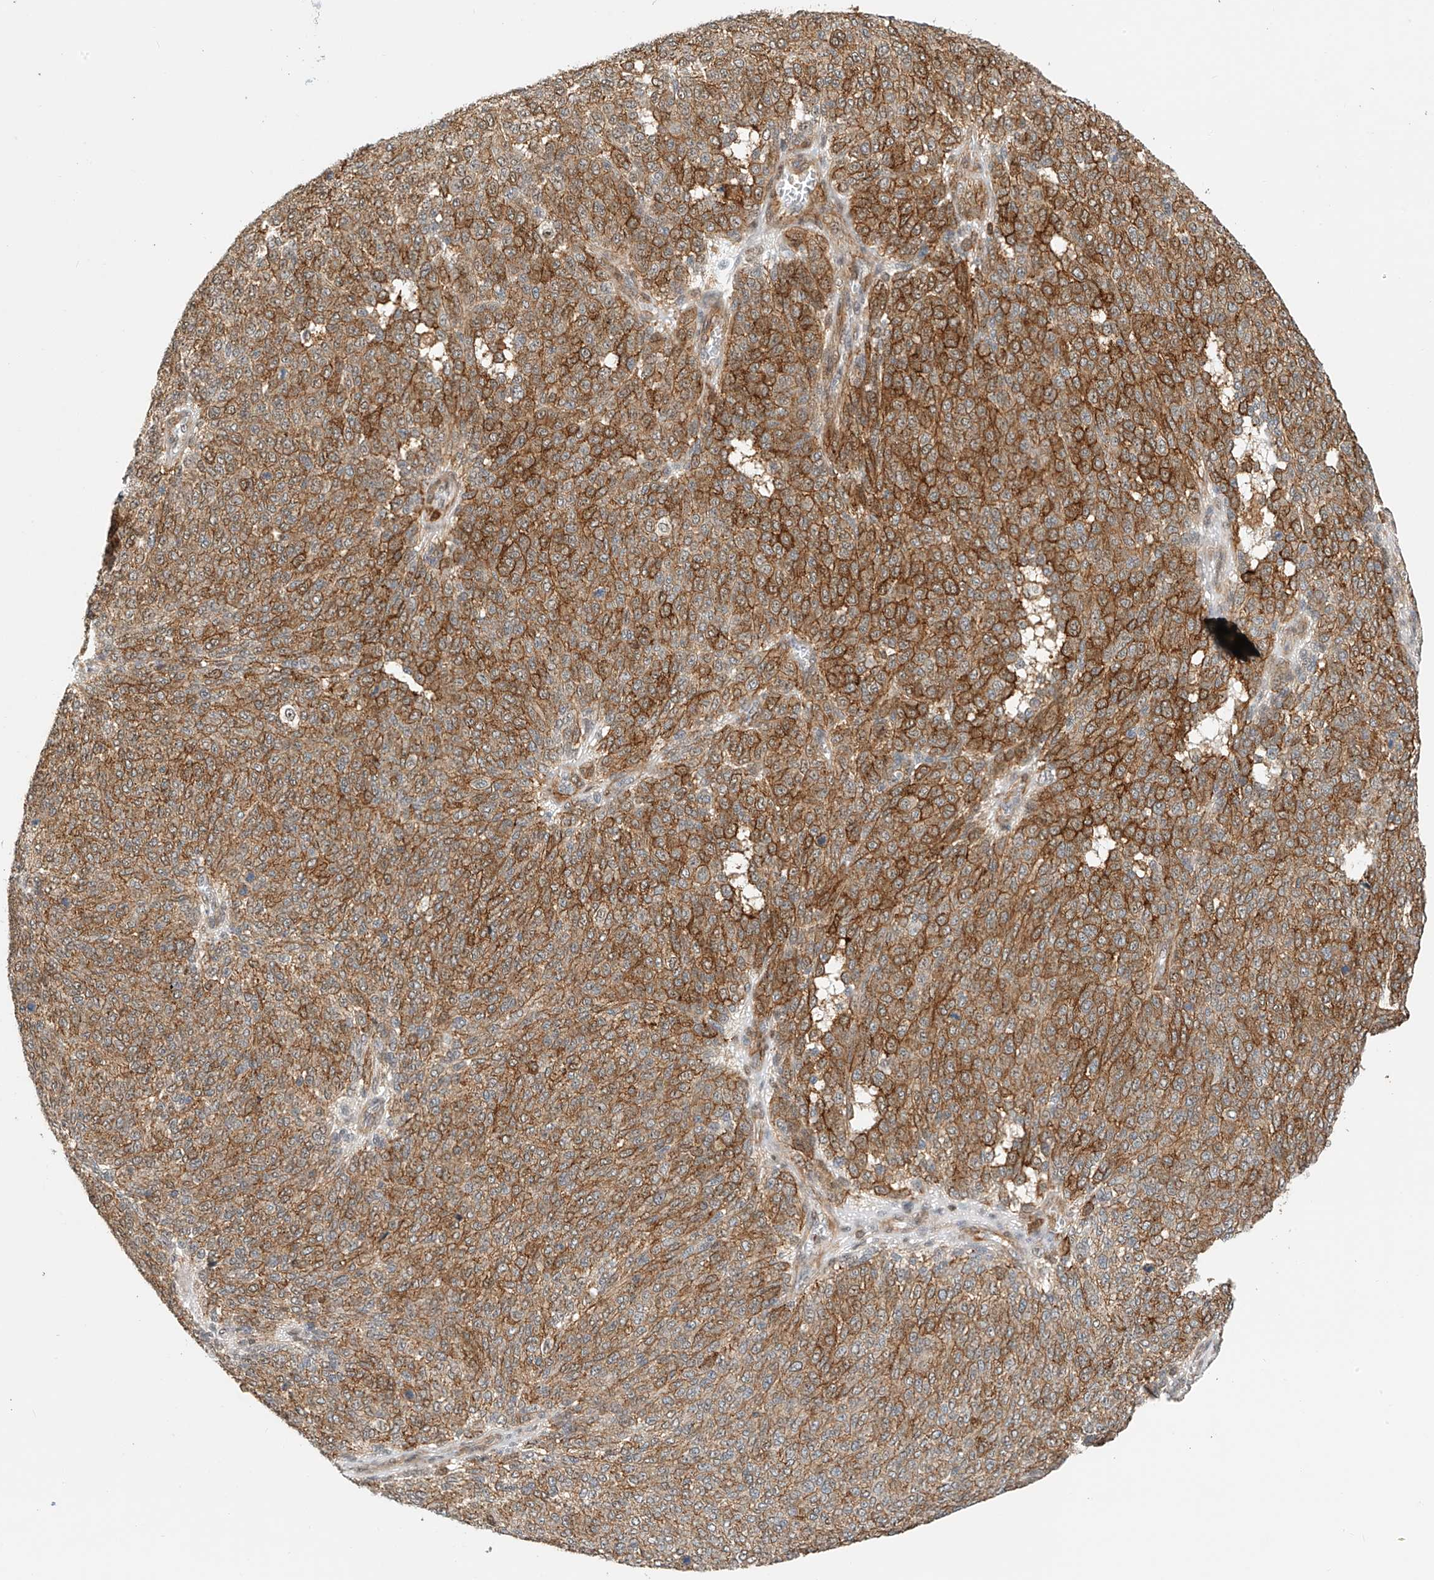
{"staining": {"intensity": "strong", "quantity": ">75%", "location": "cytoplasmic/membranous"}, "tissue": "melanoma", "cell_type": "Tumor cells", "image_type": "cancer", "snomed": [{"axis": "morphology", "description": "Malignant melanoma, NOS"}, {"axis": "topography", "description": "Skin"}], "caption": "A photomicrograph of malignant melanoma stained for a protein reveals strong cytoplasmic/membranous brown staining in tumor cells.", "gene": "MICAL1", "patient": {"sex": "male", "age": 49}}